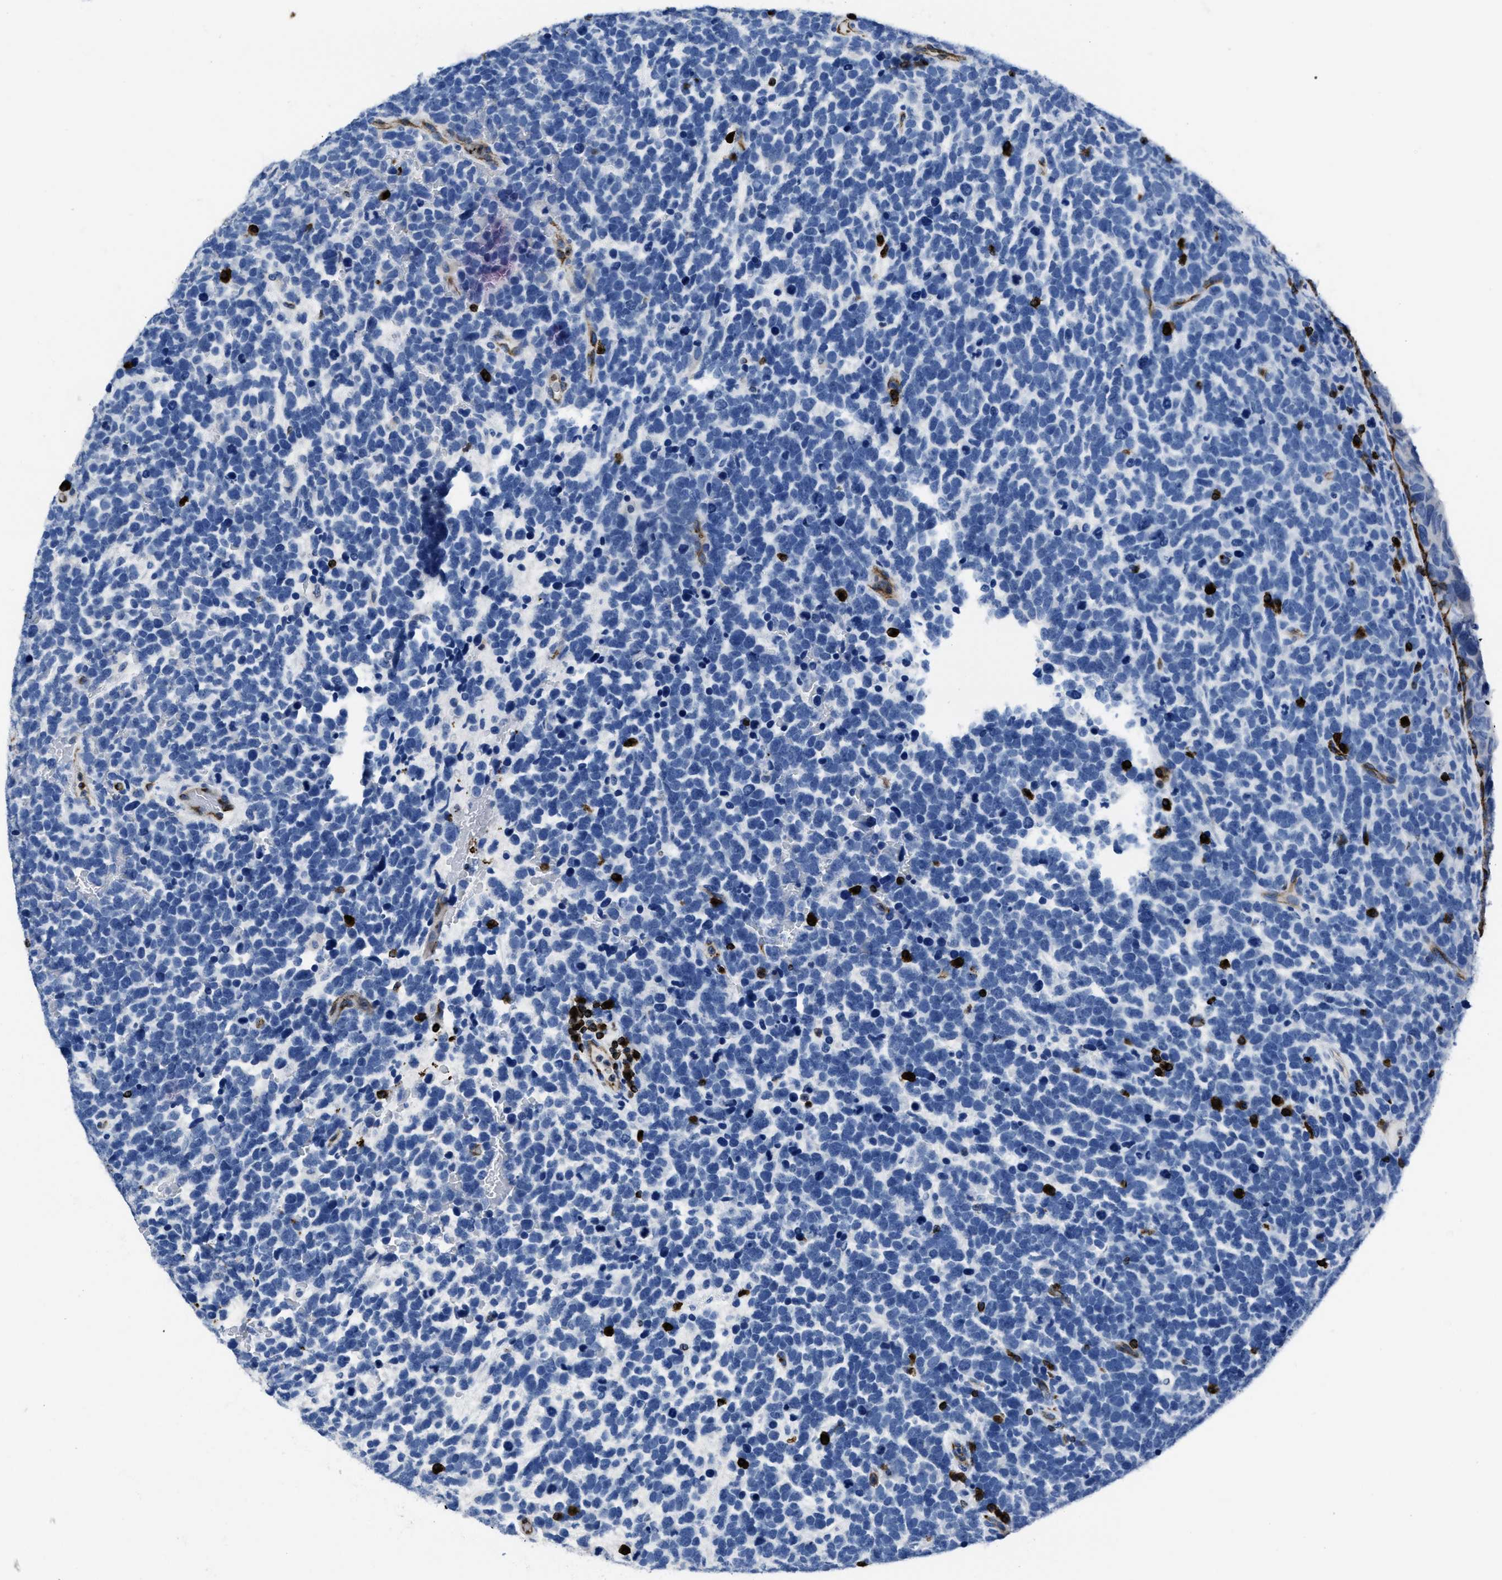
{"staining": {"intensity": "negative", "quantity": "none", "location": "none"}, "tissue": "urothelial cancer", "cell_type": "Tumor cells", "image_type": "cancer", "snomed": [{"axis": "morphology", "description": "Urothelial carcinoma, High grade"}, {"axis": "topography", "description": "Urinary bladder"}], "caption": "This is an immunohistochemistry (IHC) photomicrograph of high-grade urothelial carcinoma. There is no staining in tumor cells.", "gene": "ITGA3", "patient": {"sex": "female", "age": 82}}